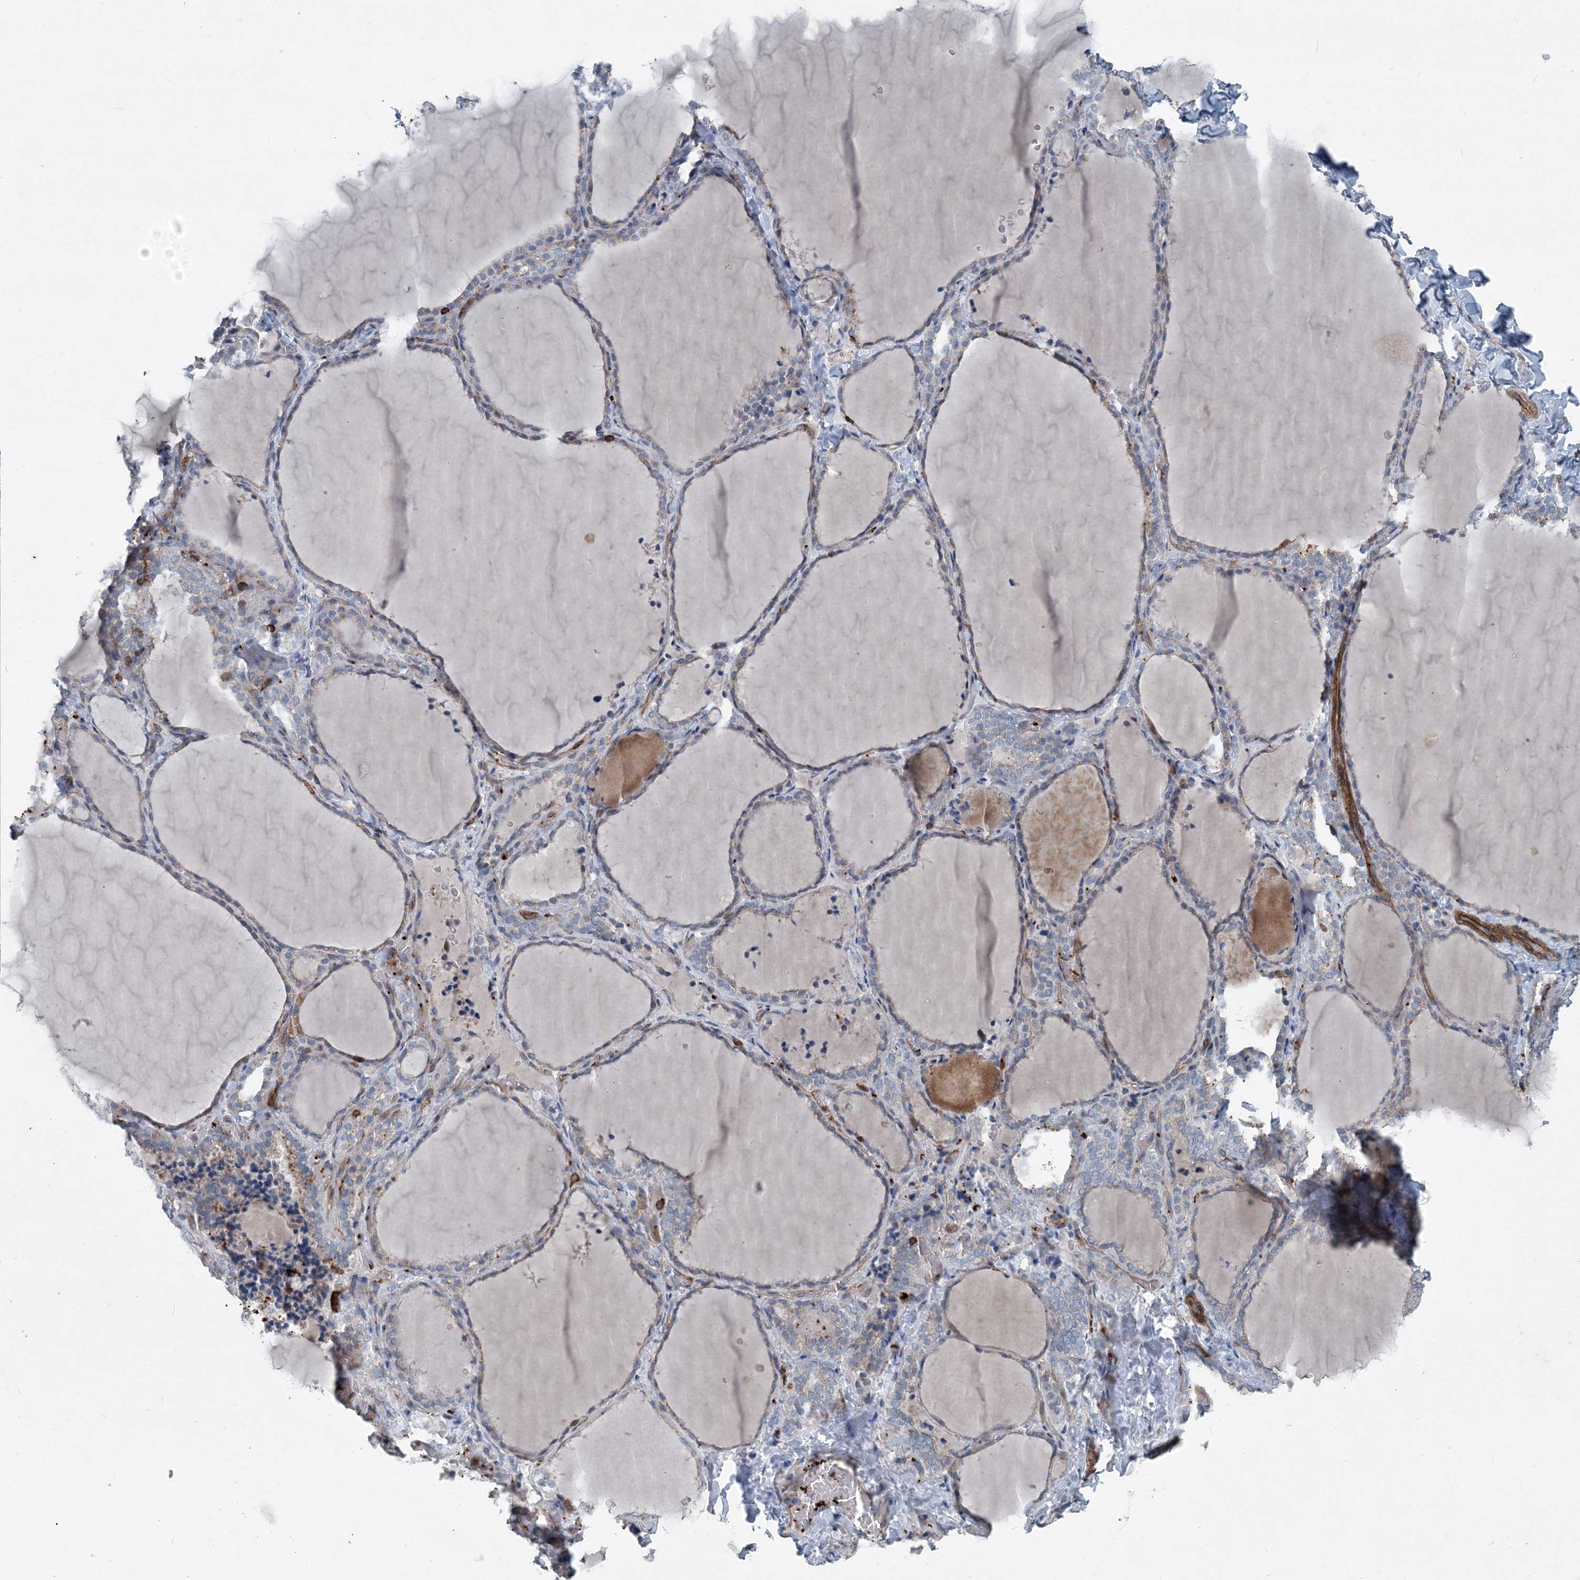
{"staining": {"intensity": "negative", "quantity": "none", "location": "none"}, "tissue": "thyroid gland", "cell_type": "Glandular cells", "image_type": "normal", "snomed": [{"axis": "morphology", "description": "Normal tissue, NOS"}, {"axis": "topography", "description": "Thyroid gland"}], "caption": "There is no significant staining in glandular cells of thyroid gland. Nuclei are stained in blue.", "gene": "DGUOK", "patient": {"sex": "female", "age": 22}}